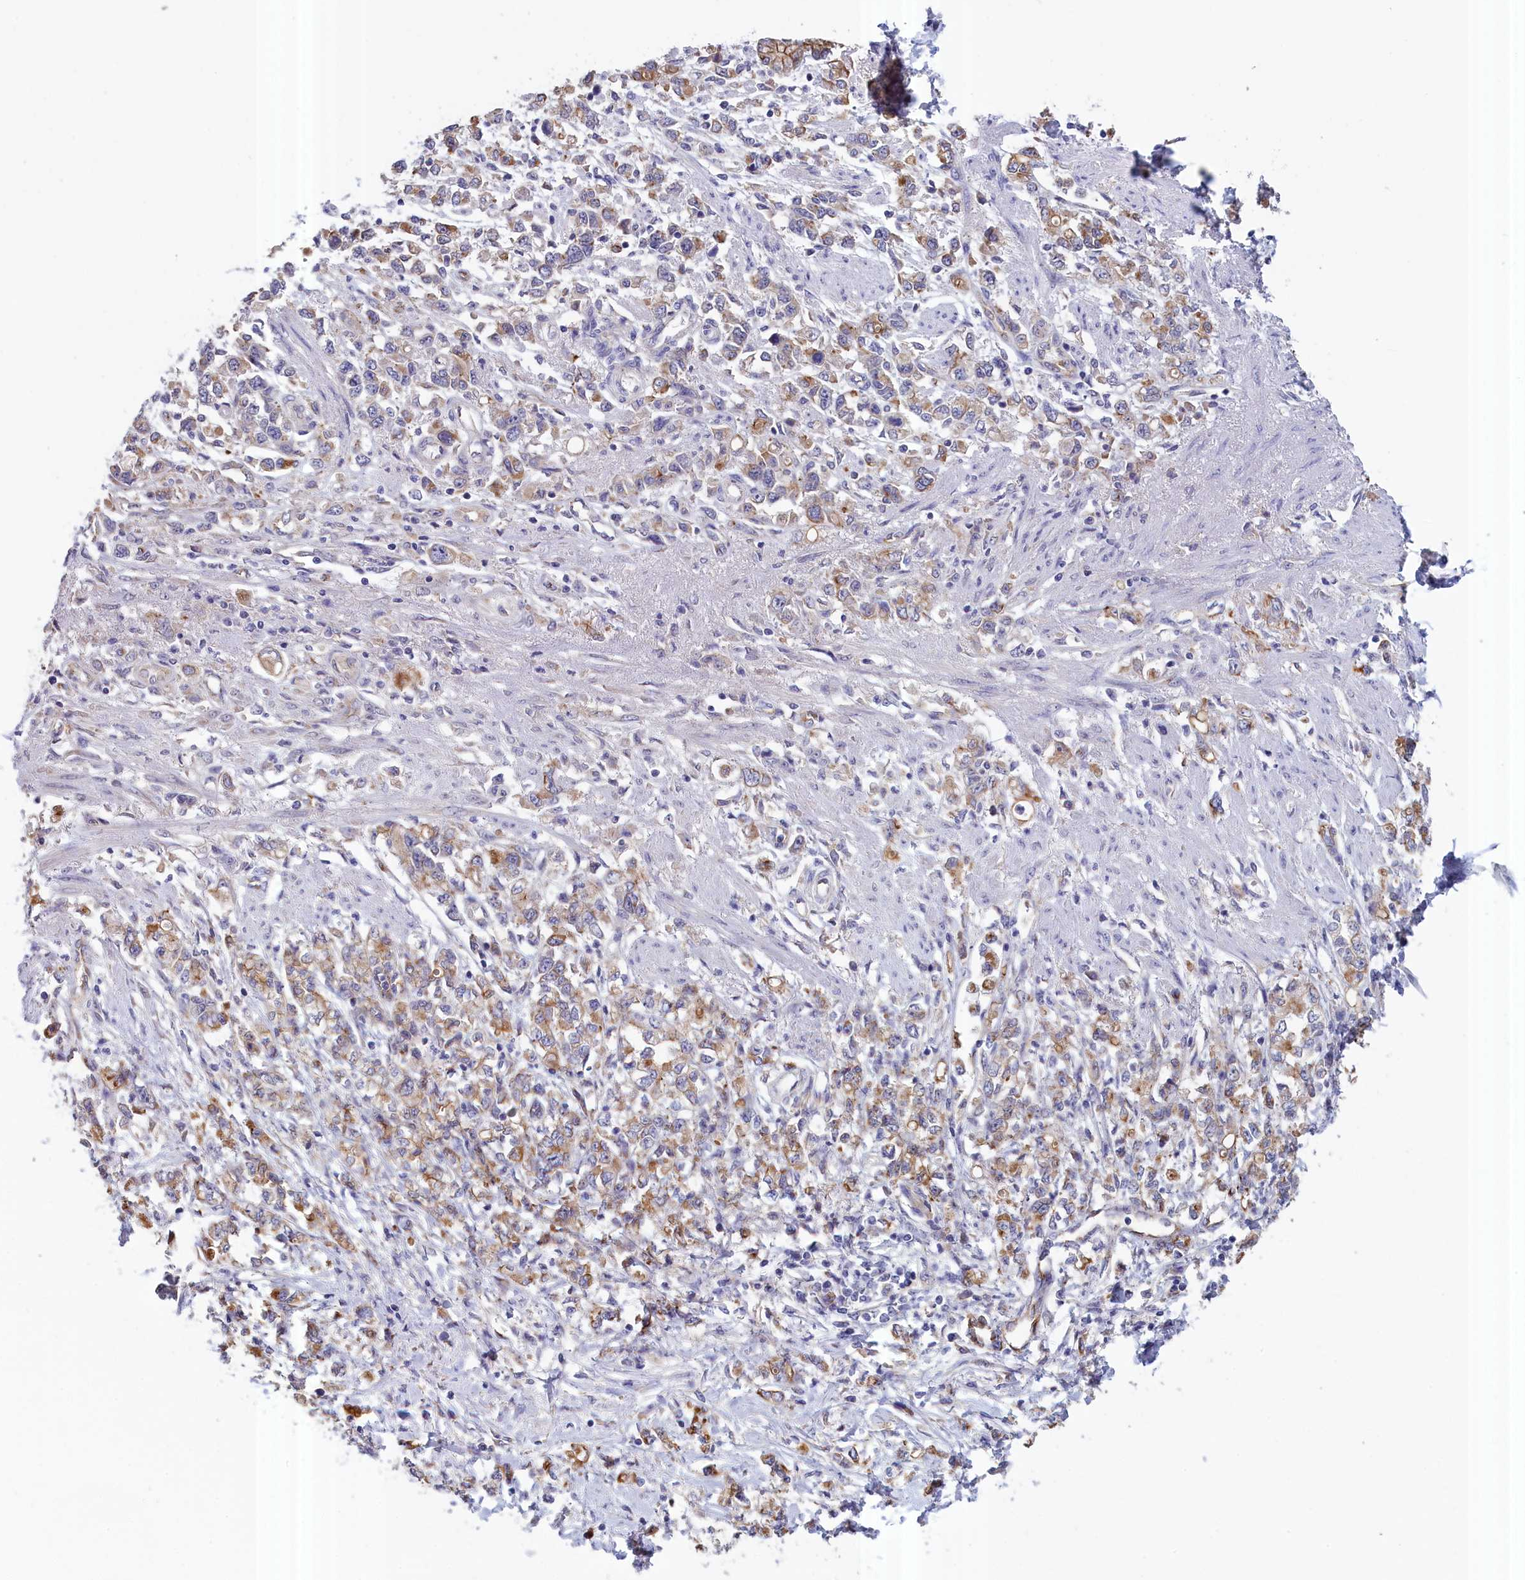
{"staining": {"intensity": "negative", "quantity": "none", "location": "none"}, "tissue": "stomach cancer", "cell_type": "Tumor cells", "image_type": "cancer", "snomed": [{"axis": "morphology", "description": "Adenocarcinoma, NOS"}, {"axis": "topography", "description": "Stomach"}], "caption": "Stomach cancer (adenocarcinoma) was stained to show a protein in brown. There is no significant expression in tumor cells. (Stains: DAB immunohistochemistry with hematoxylin counter stain, Microscopy: brightfield microscopy at high magnification).", "gene": "COL19A1", "patient": {"sex": "female", "age": 76}}